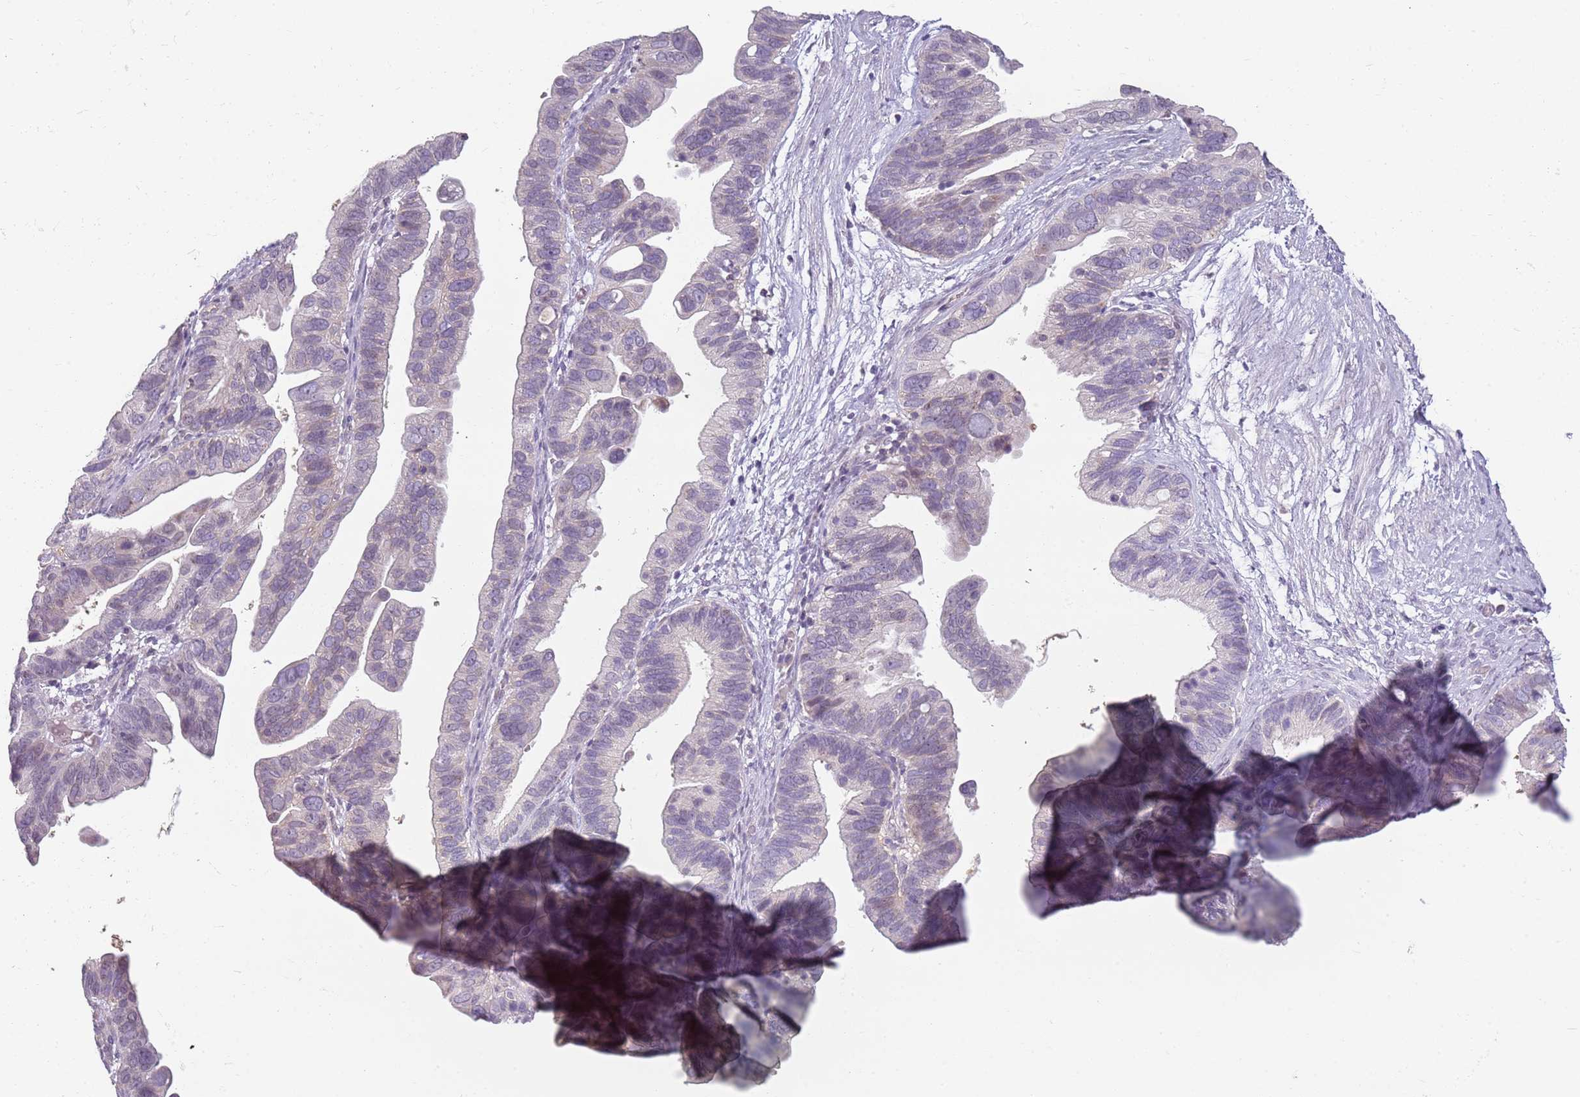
{"staining": {"intensity": "weak", "quantity": "<25%", "location": "cytoplasmic/membranous"}, "tissue": "ovarian cancer", "cell_type": "Tumor cells", "image_type": "cancer", "snomed": [{"axis": "morphology", "description": "Cystadenocarcinoma, serous, NOS"}, {"axis": "topography", "description": "Ovary"}], "caption": "Immunohistochemical staining of ovarian cancer (serous cystadenocarcinoma) demonstrates no significant positivity in tumor cells. Nuclei are stained in blue.", "gene": "DEFB116", "patient": {"sex": "female", "age": 56}}